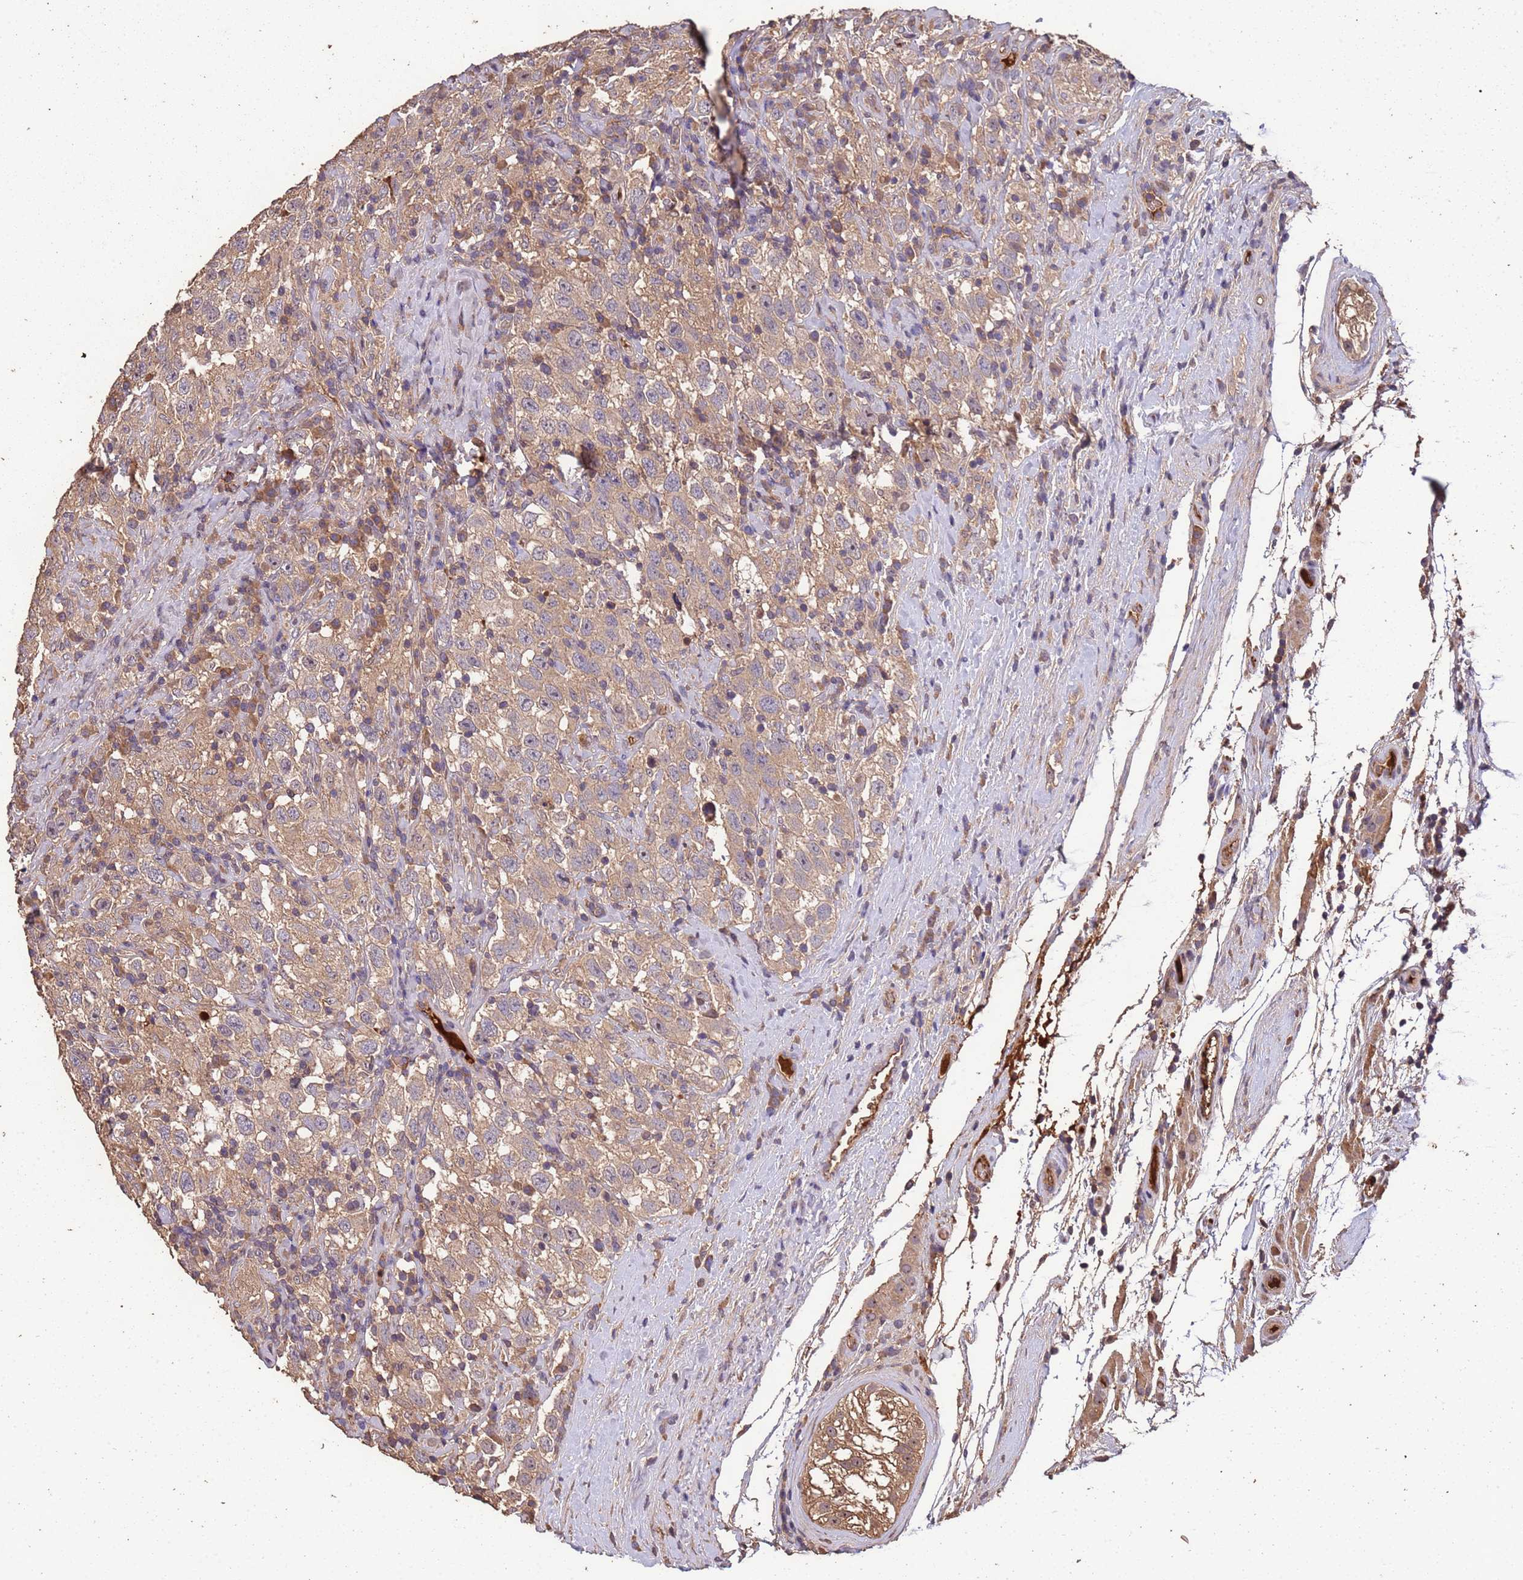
{"staining": {"intensity": "weak", "quantity": ">75%", "location": "cytoplasmic/membranous"}, "tissue": "testis cancer", "cell_type": "Tumor cells", "image_type": "cancer", "snomed": [{"axis": "morphology", "description": "Seminoma, NOS"}, {"axis": "topography", "description": "Testis"}], "caption": "Immunohistochemical staining of human testis seminoma displays low levels of weak cytoplasmic/membranous expression in about >75% of tumor cells.", "gene": "CCDC184", "patient": {"sex": "male", "age": 41}}